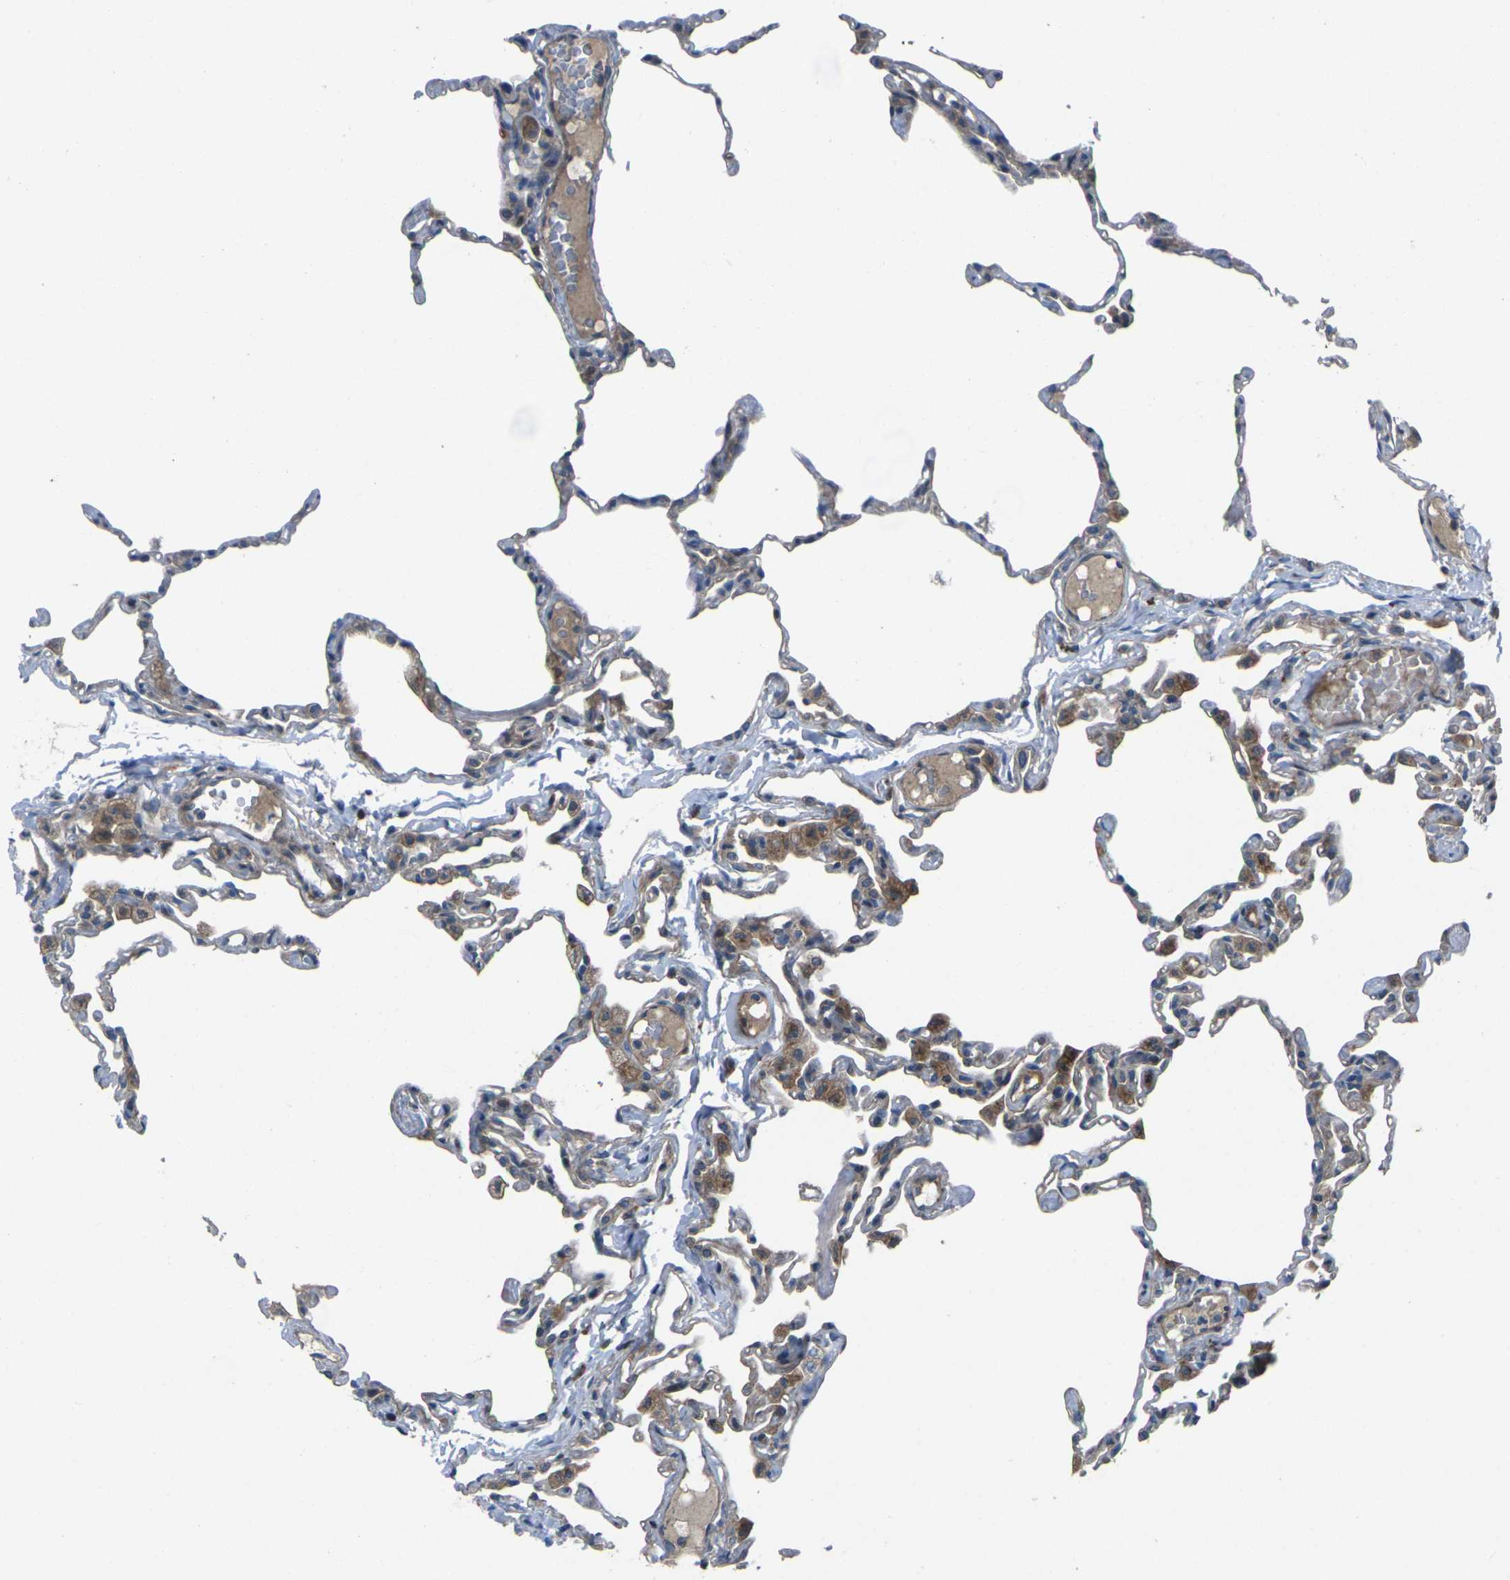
{"staining": {"intensity": "moderate", "quantity": "25%-75%", "location": "cytoplasmic/membranous"}, "tissue": "lung", "cell_type": "Alveolar cells", "image_type": "normal", "snomed": [{"axis": "morphology", "description": "Normal tissue, NOS"}, {"axis": "topography", "description": "Lung"}], "caption": "This photomicrograph demonstrates immunohistochemistry (IHC) staining of normal lung, with medium moderate cytoplasmic/membranous expression in about 25%-75% of alveolar cells.", "gene": "EDNRA", "patient": {"sex": "female", "age": 49}}